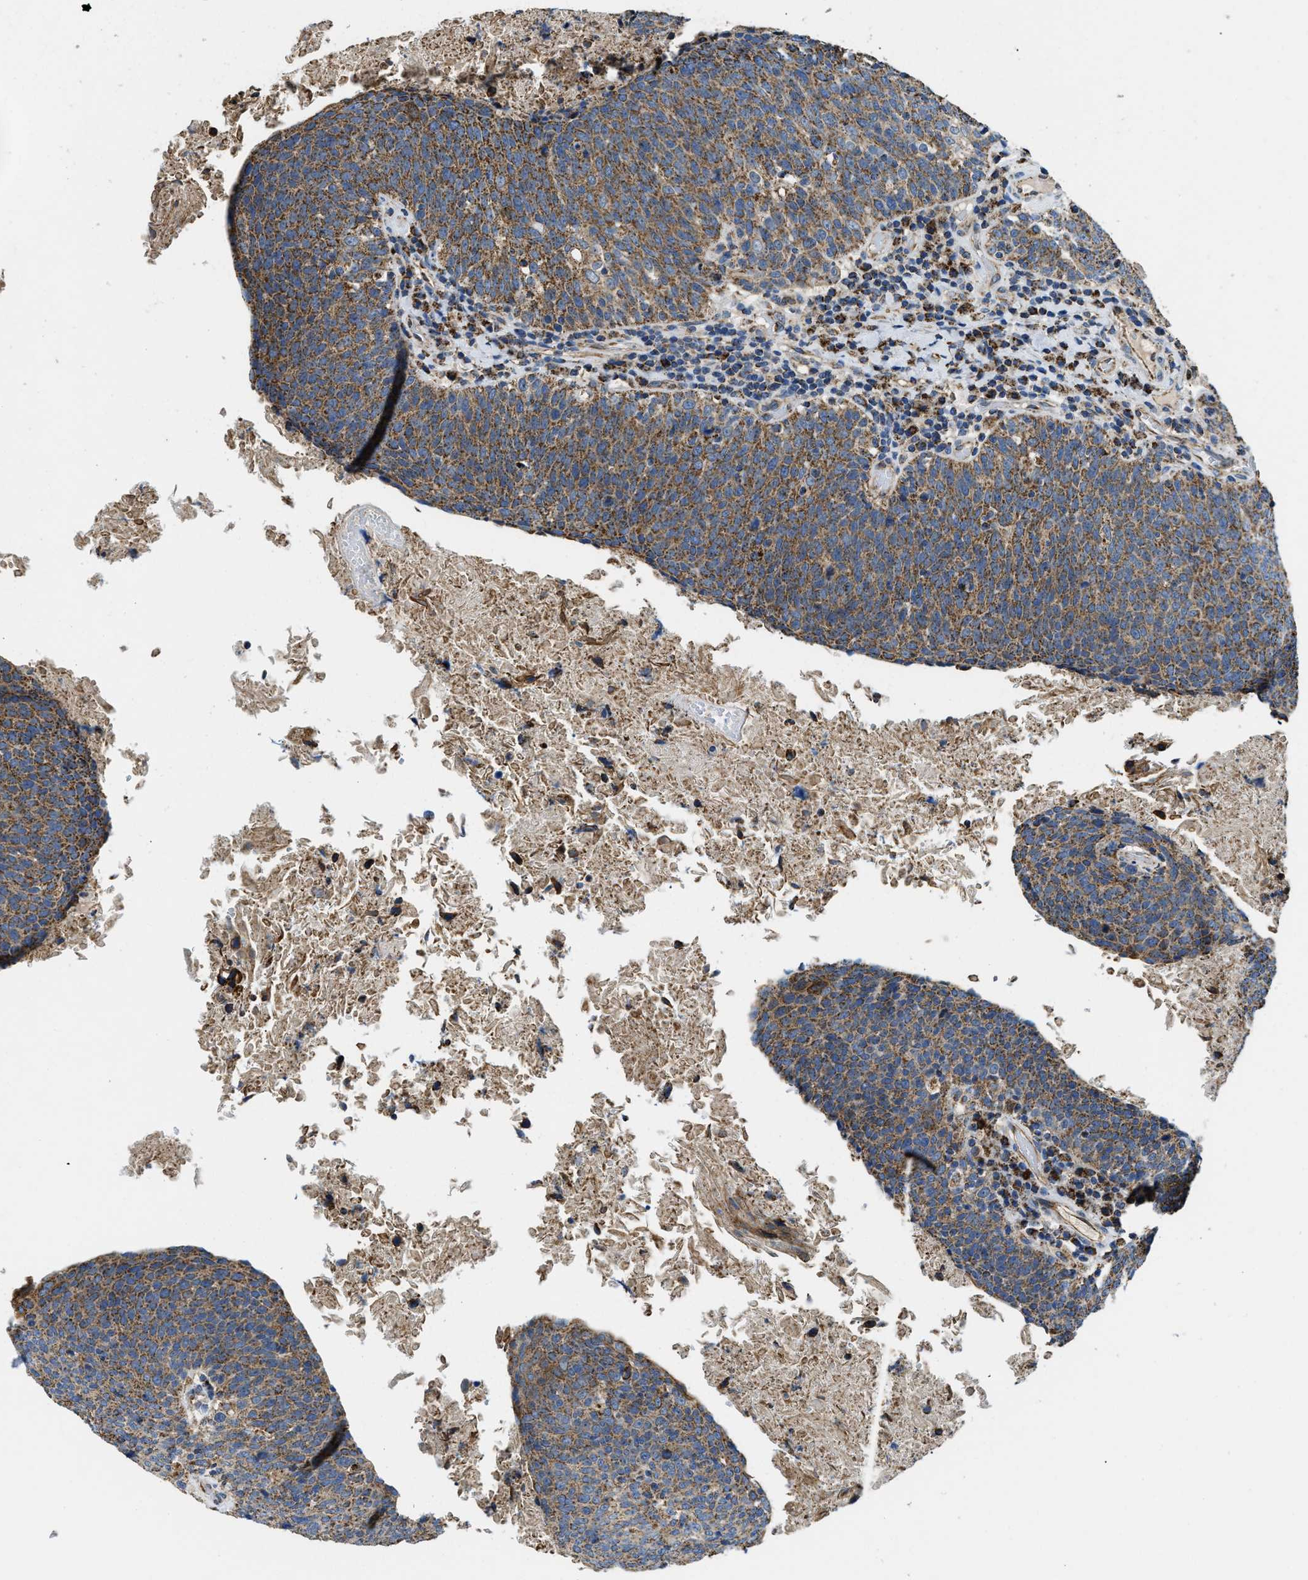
{"staining": {"intensity": "moderate", "quantity": ">75%", "location": "cytoplasmic/membranous"}, "tissue": "head and neck cancer", "cell_type": "Tumor cells", "image_type": "cancer", "snomed": [{"axis": "morphology", "description": "Squamous cell carcinoma, NOS"}, {"axis": "morphology", "description": "Squamous cell carcinoma, metastatic, NOS"}, {"axis": "topography", "description": "Lymph node"}, {"axis": "topography", "description": "Head-Neck"}], "caption": "This histopathology image reveals squamous cell carcinoma (head and neck) stained with IHC to label a protein in brown. The cytoplasmic/membranous of tumor cells show moderate positivity for the protein. Nuclei are counter-stained blue.", "gene": "STK33", "patient": {"sex": "male", "age": 62}}